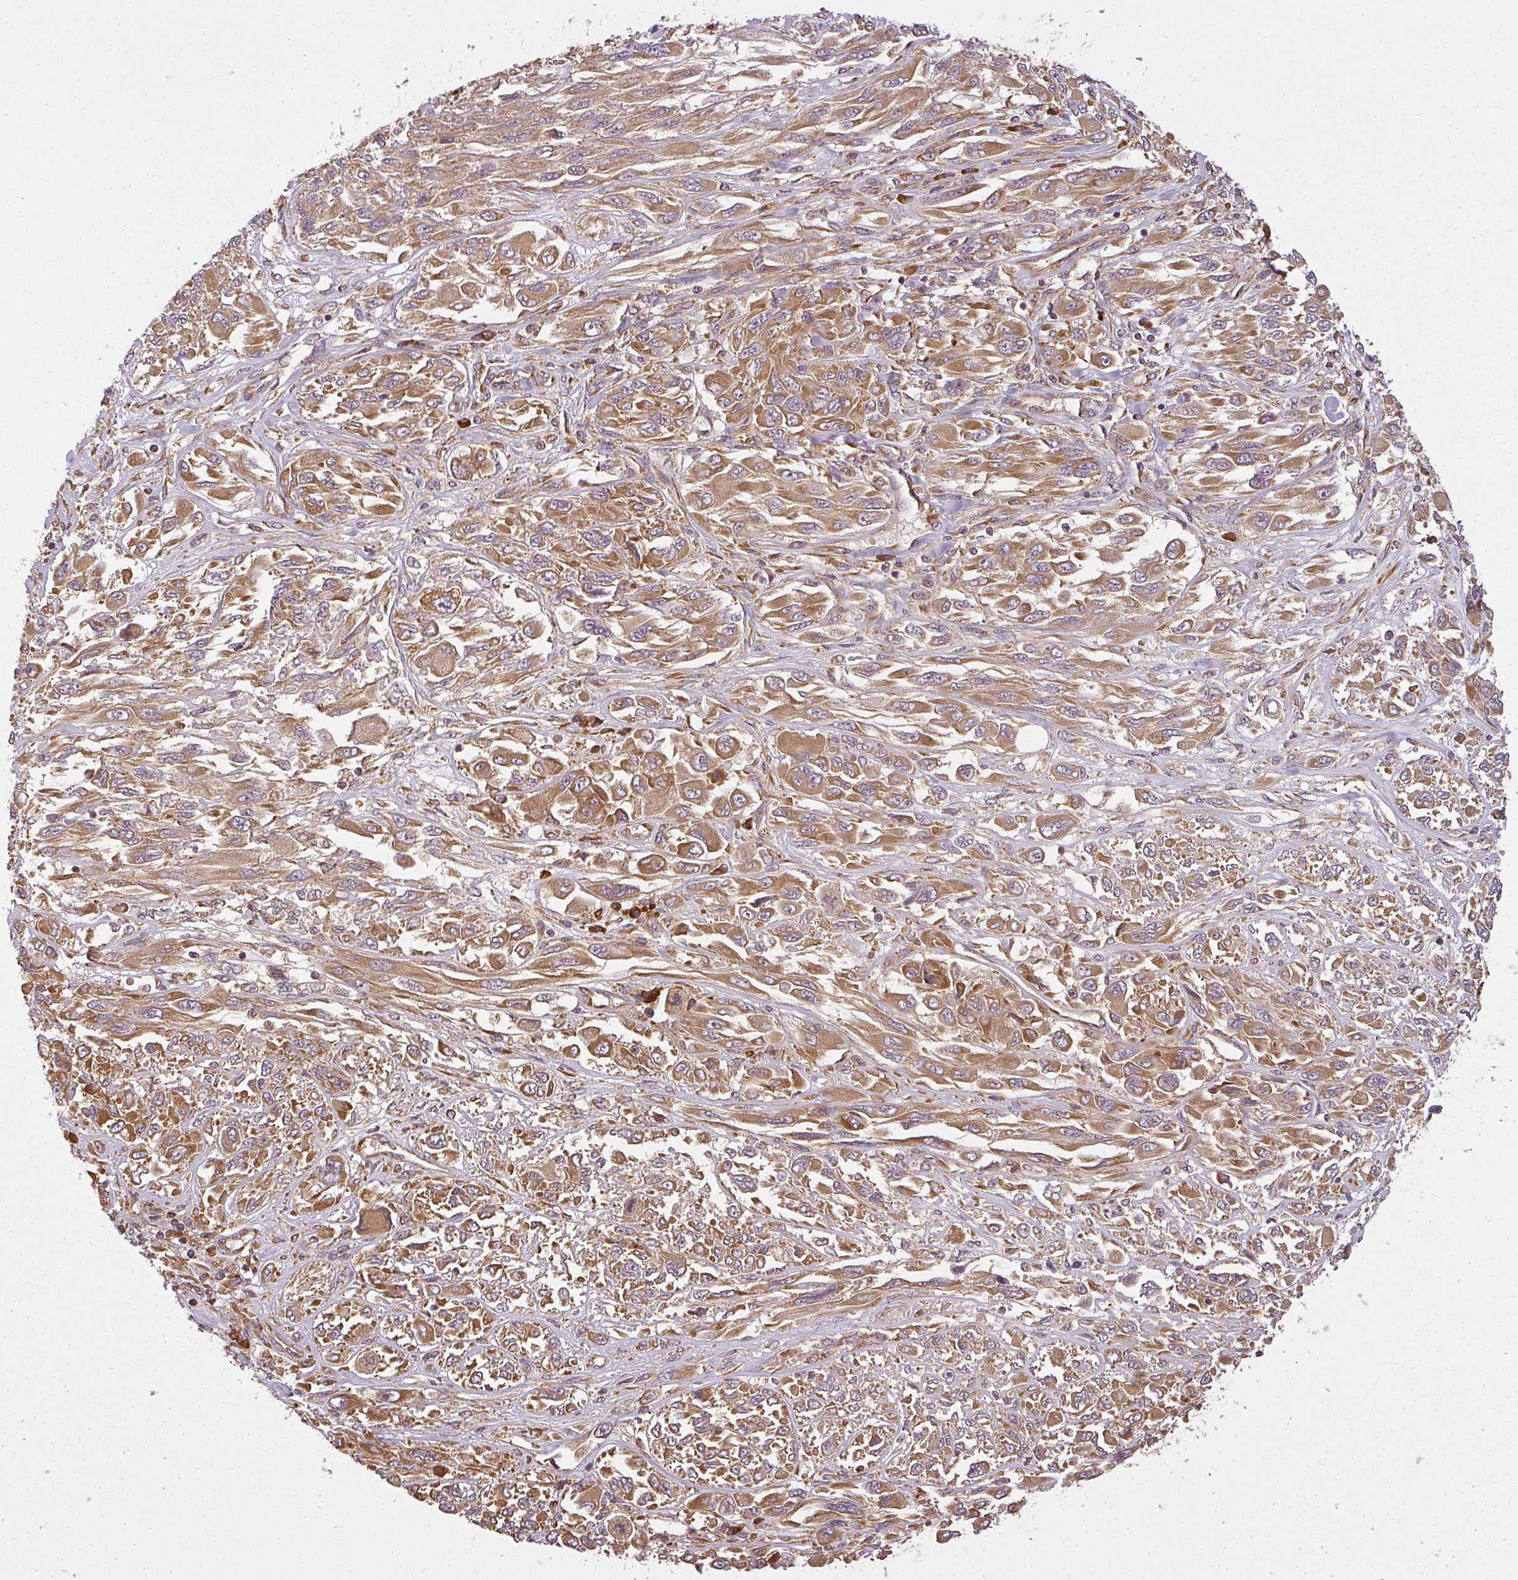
{"staining": {"intensity": "moderate", "quantity": ">75%", "location": "cytoplasmic/membranous"}, "tissue": "melanoma", "cell_type": "Tumor cells", "image_type": "cancer", "snomed": [{"axis": "morphology", "description": "Malignant melanoma, NOS"}, {"axis": "topography", "description": "Skin"}], "caption": "A histopathology image of melanoma stained for a protein exhibits moderate cytoplasmic/membranous brown staining in tumor cells.", "gene": "RPL24", "patient": {"sex": "female", "age": 91}}